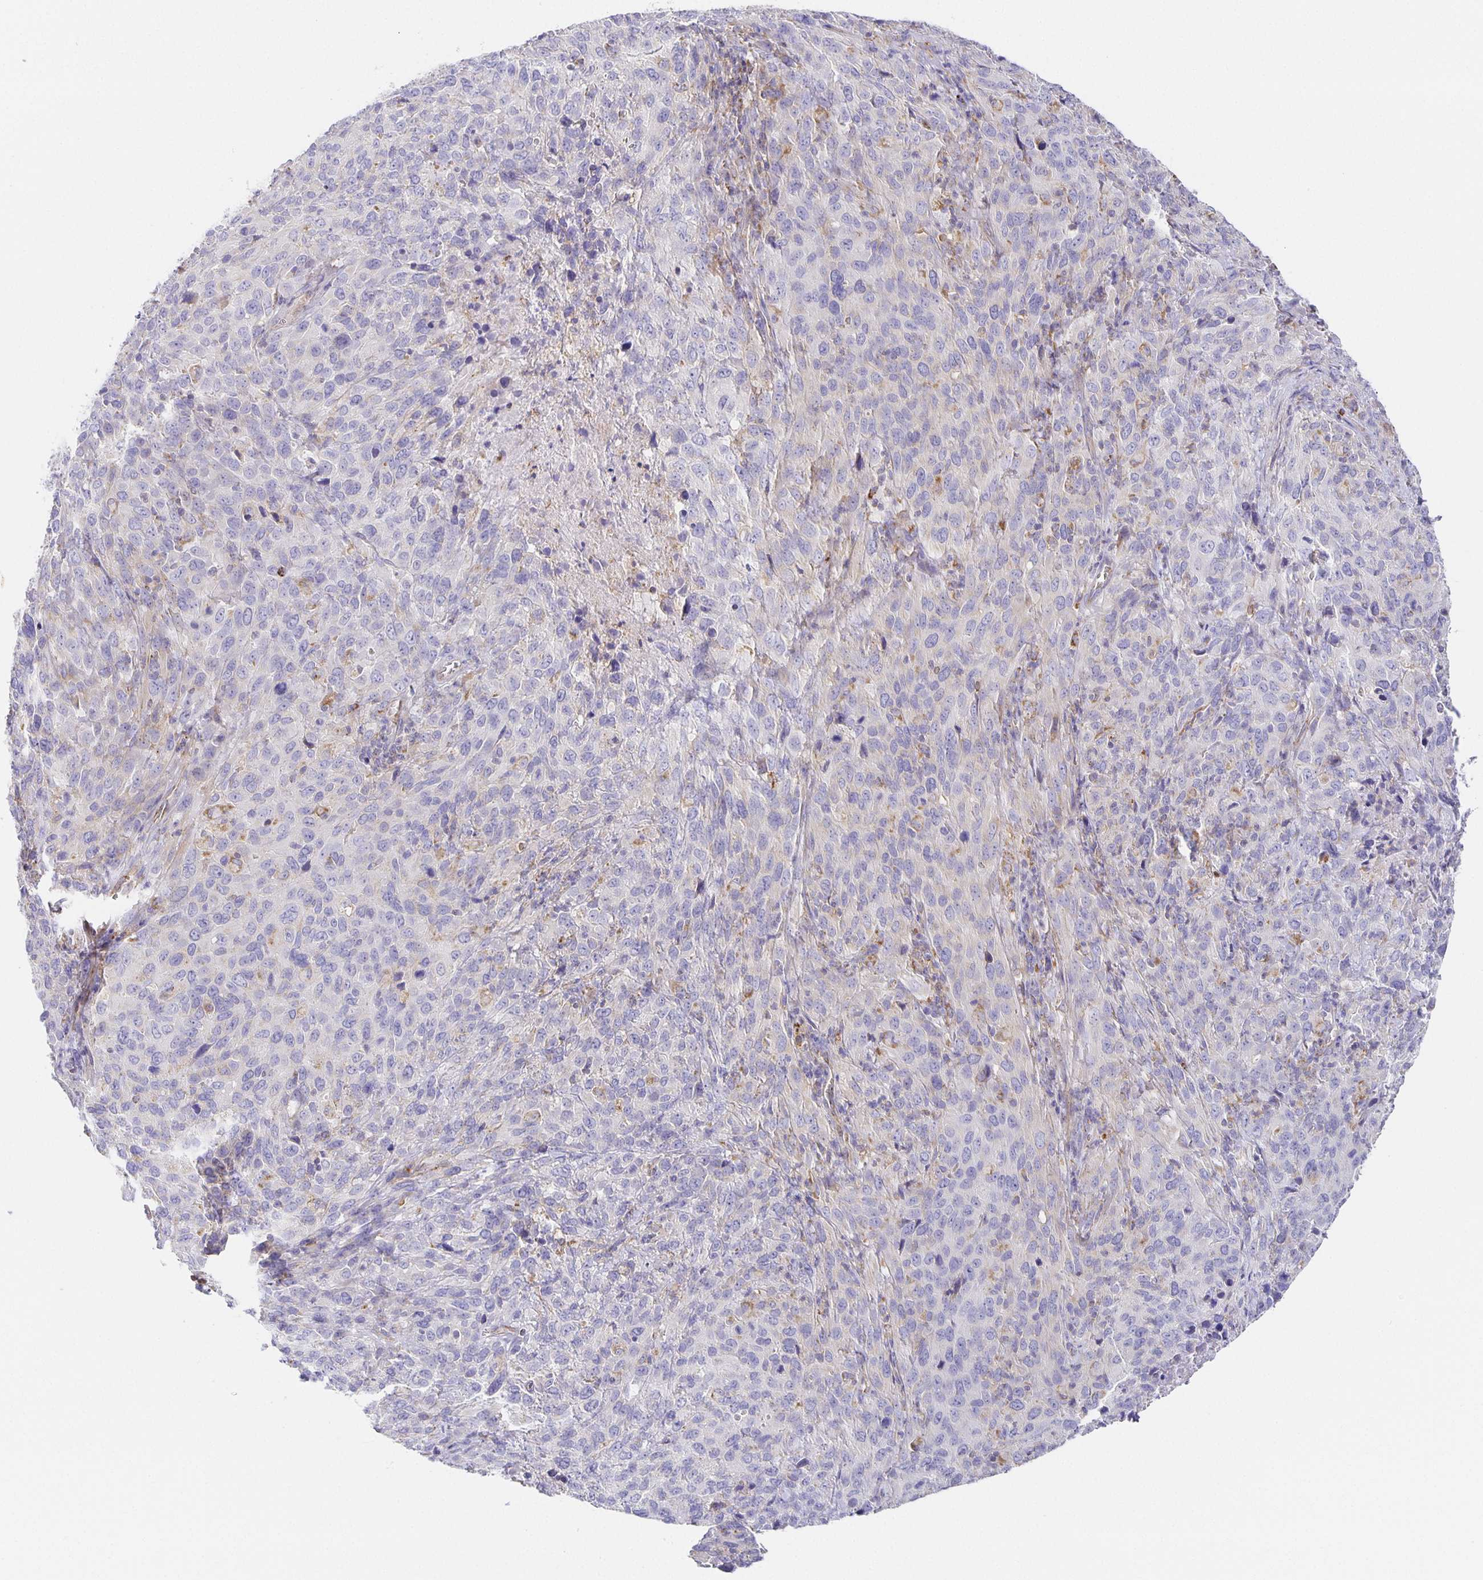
{"staining": {"intensity": "negative", "quantity": "none", "location": "none"}, "tissue": "cervical cancer", "cell_type": "Tumor cells", "image_type": "cancer", "snomed": [{"axis": "morphology", "description": "Squamous cell carcinoma, NOS"}, {"axis": "topography", "description": "Cervix"}], "caption": "This photomicrograph is of cervical cancer (squamous cell carcinoma) stained with IHC to label a protein in brown with the nuclei are counter-stained blue. There is no expression in tumor cells.", "gene": "FLRT3", "patient": {"sex": "female", "age": 51}}